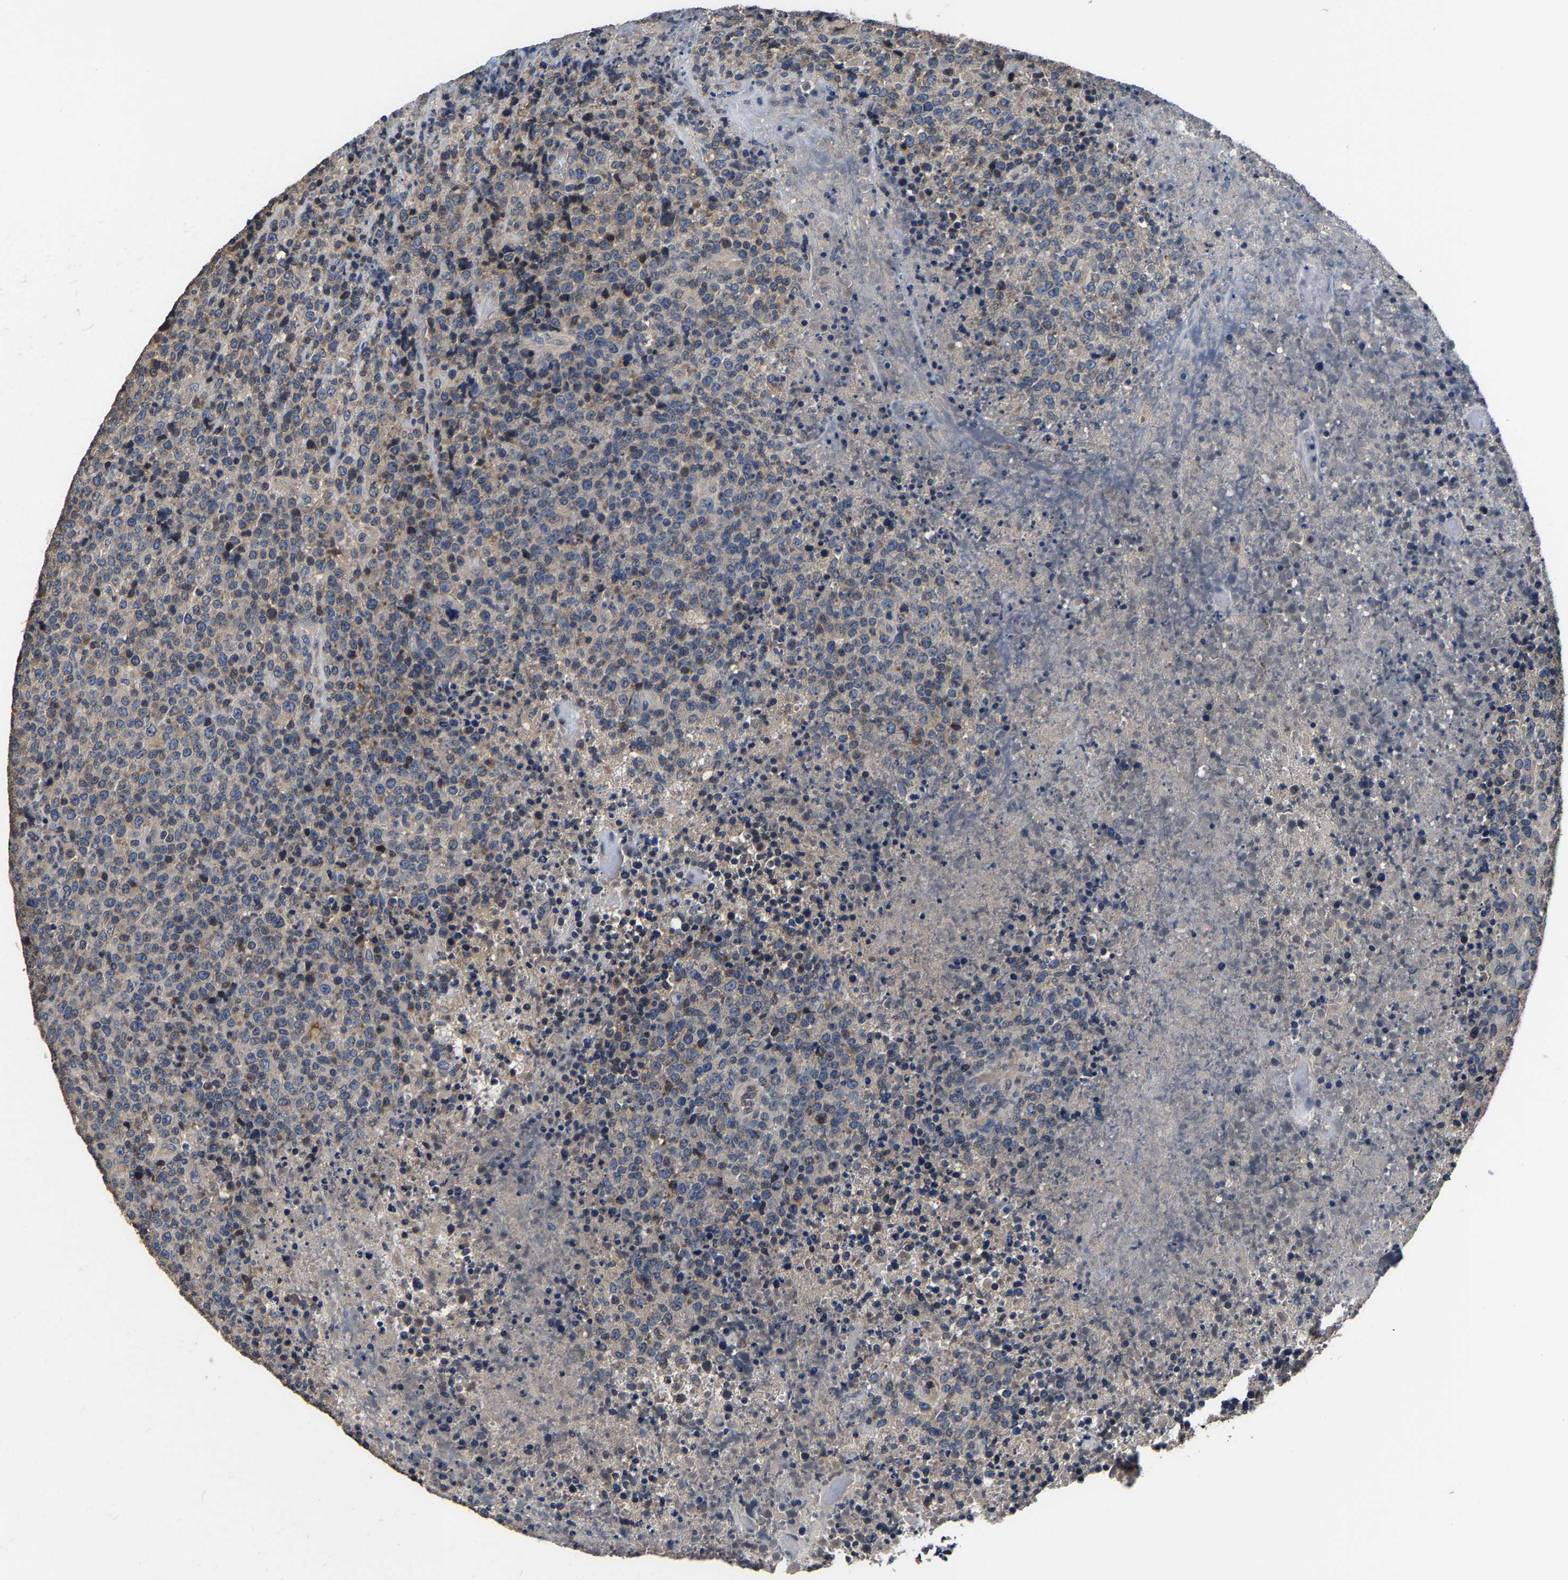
{"staining": {"intensity": "weak", "quantity": "25%-75%", "location": "cytoplasmic/membranous"}, "tissue": "lymphoma", "cell_type": "Tumor cells", "image_type": "cancer", "snomed": [{"axis": "morphology", "description": "Malignant lymphoma, non-Hodgkin's type, High grade"}, {"axis": "topography", "description": "Lymph node"}], "caption": "Weak cytoplasmic/membranous expression for a protein is appreciated in approximately 25%-75% of tumor cells of lymphoma using immunohistochemistry.", "gene": "EBAG9", "patient": {"sex": "male", "age": 13}}